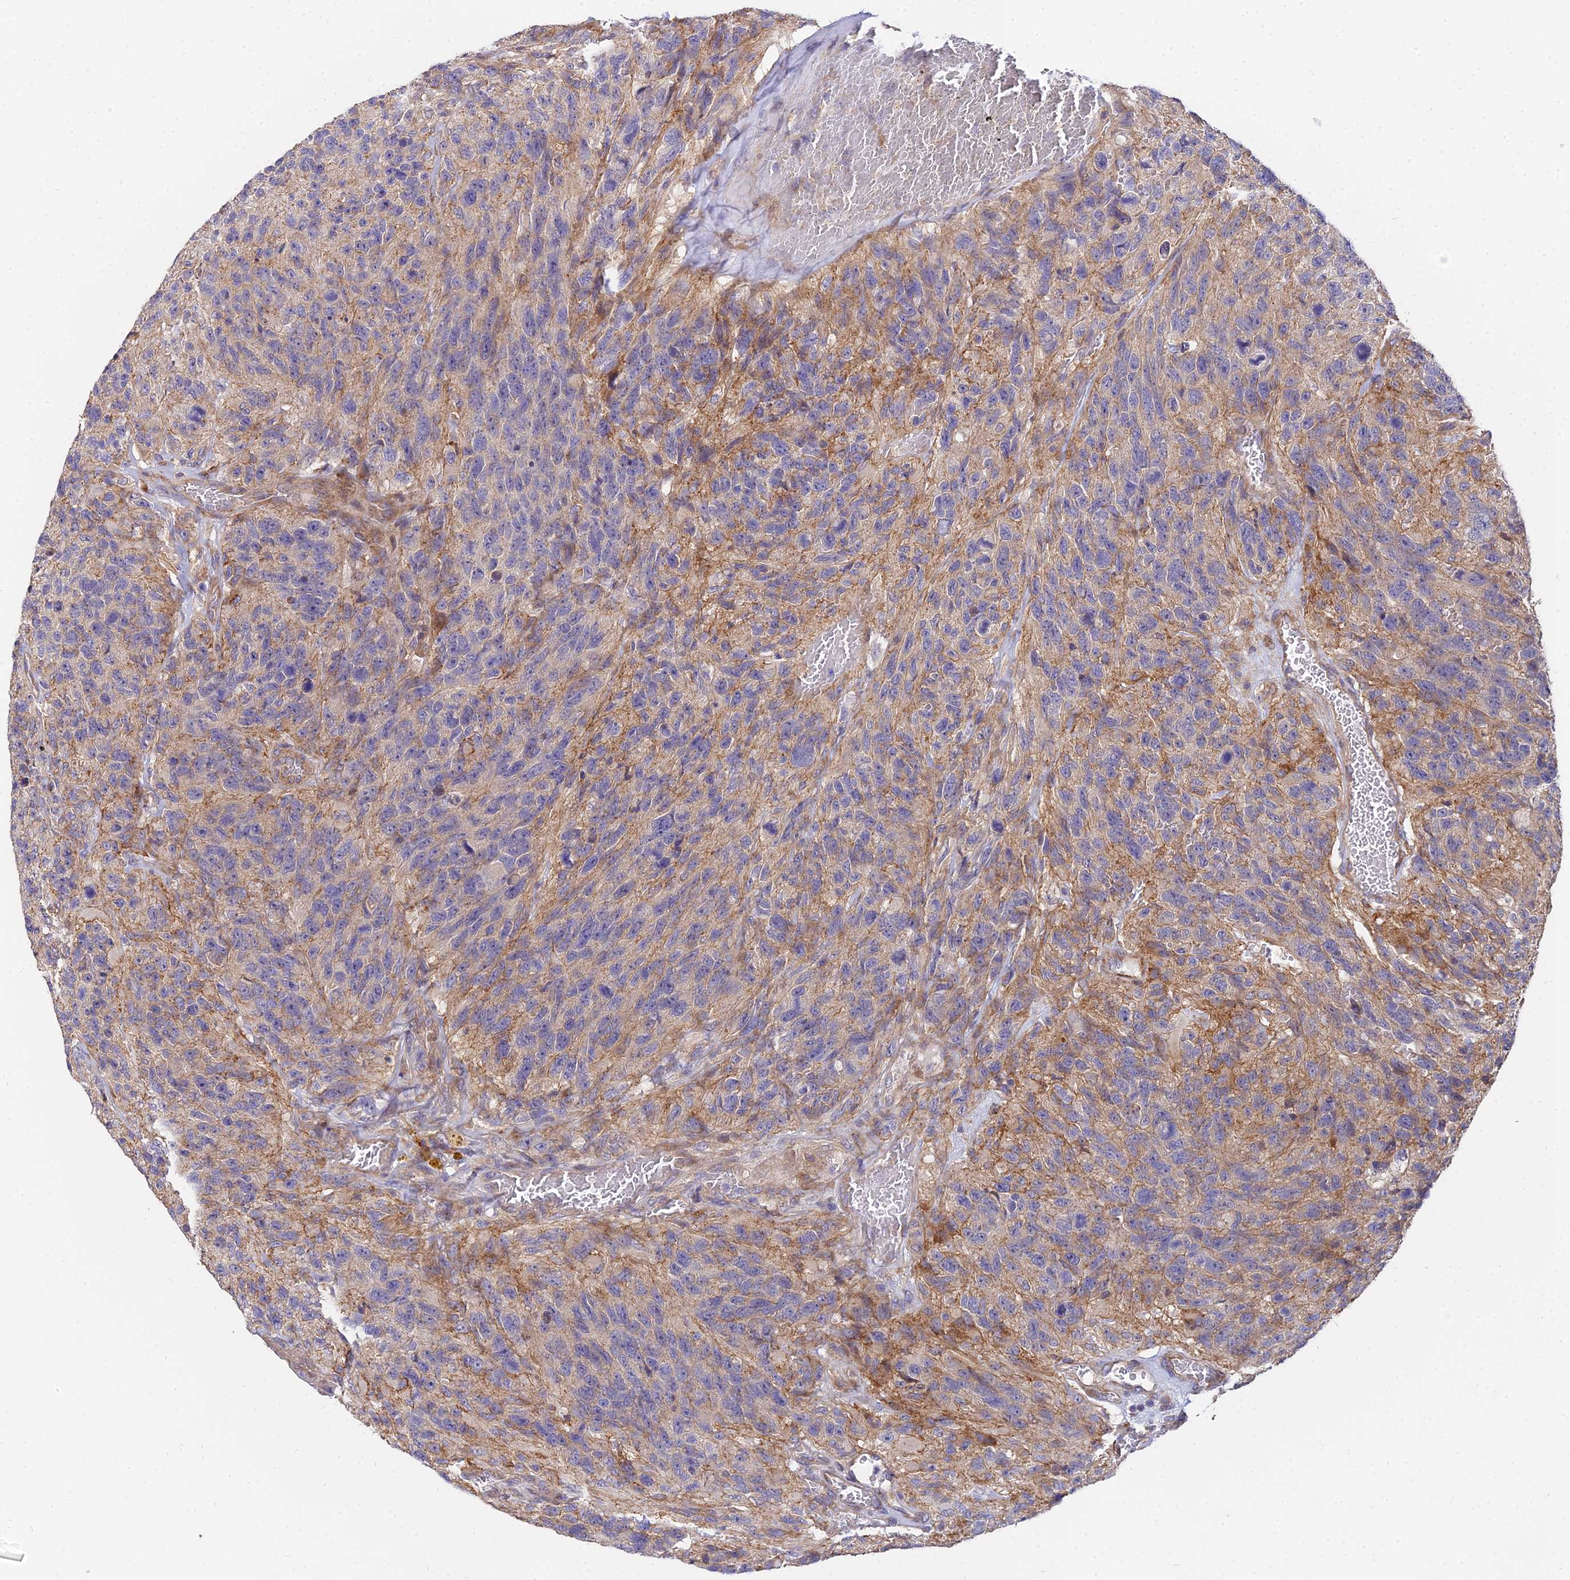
{"staining": {"intensity": "negative", "quantity": "none", "location": "none"}, "tissue": "glioma", "cell_type": "Tumor cells", "image_type": "cancer", "snomed": [{"axis": "morphology", "description": "Glioma, malignant, High grade"}, {"axis": "topography", "description": "Brain"}], "caption": "Human malignant glioma (high-grade) stained for a protein using IHC shows no expression in tumor cells.", "gene": "ARL8B", "patient": {"sex": "male", "age": 69}}